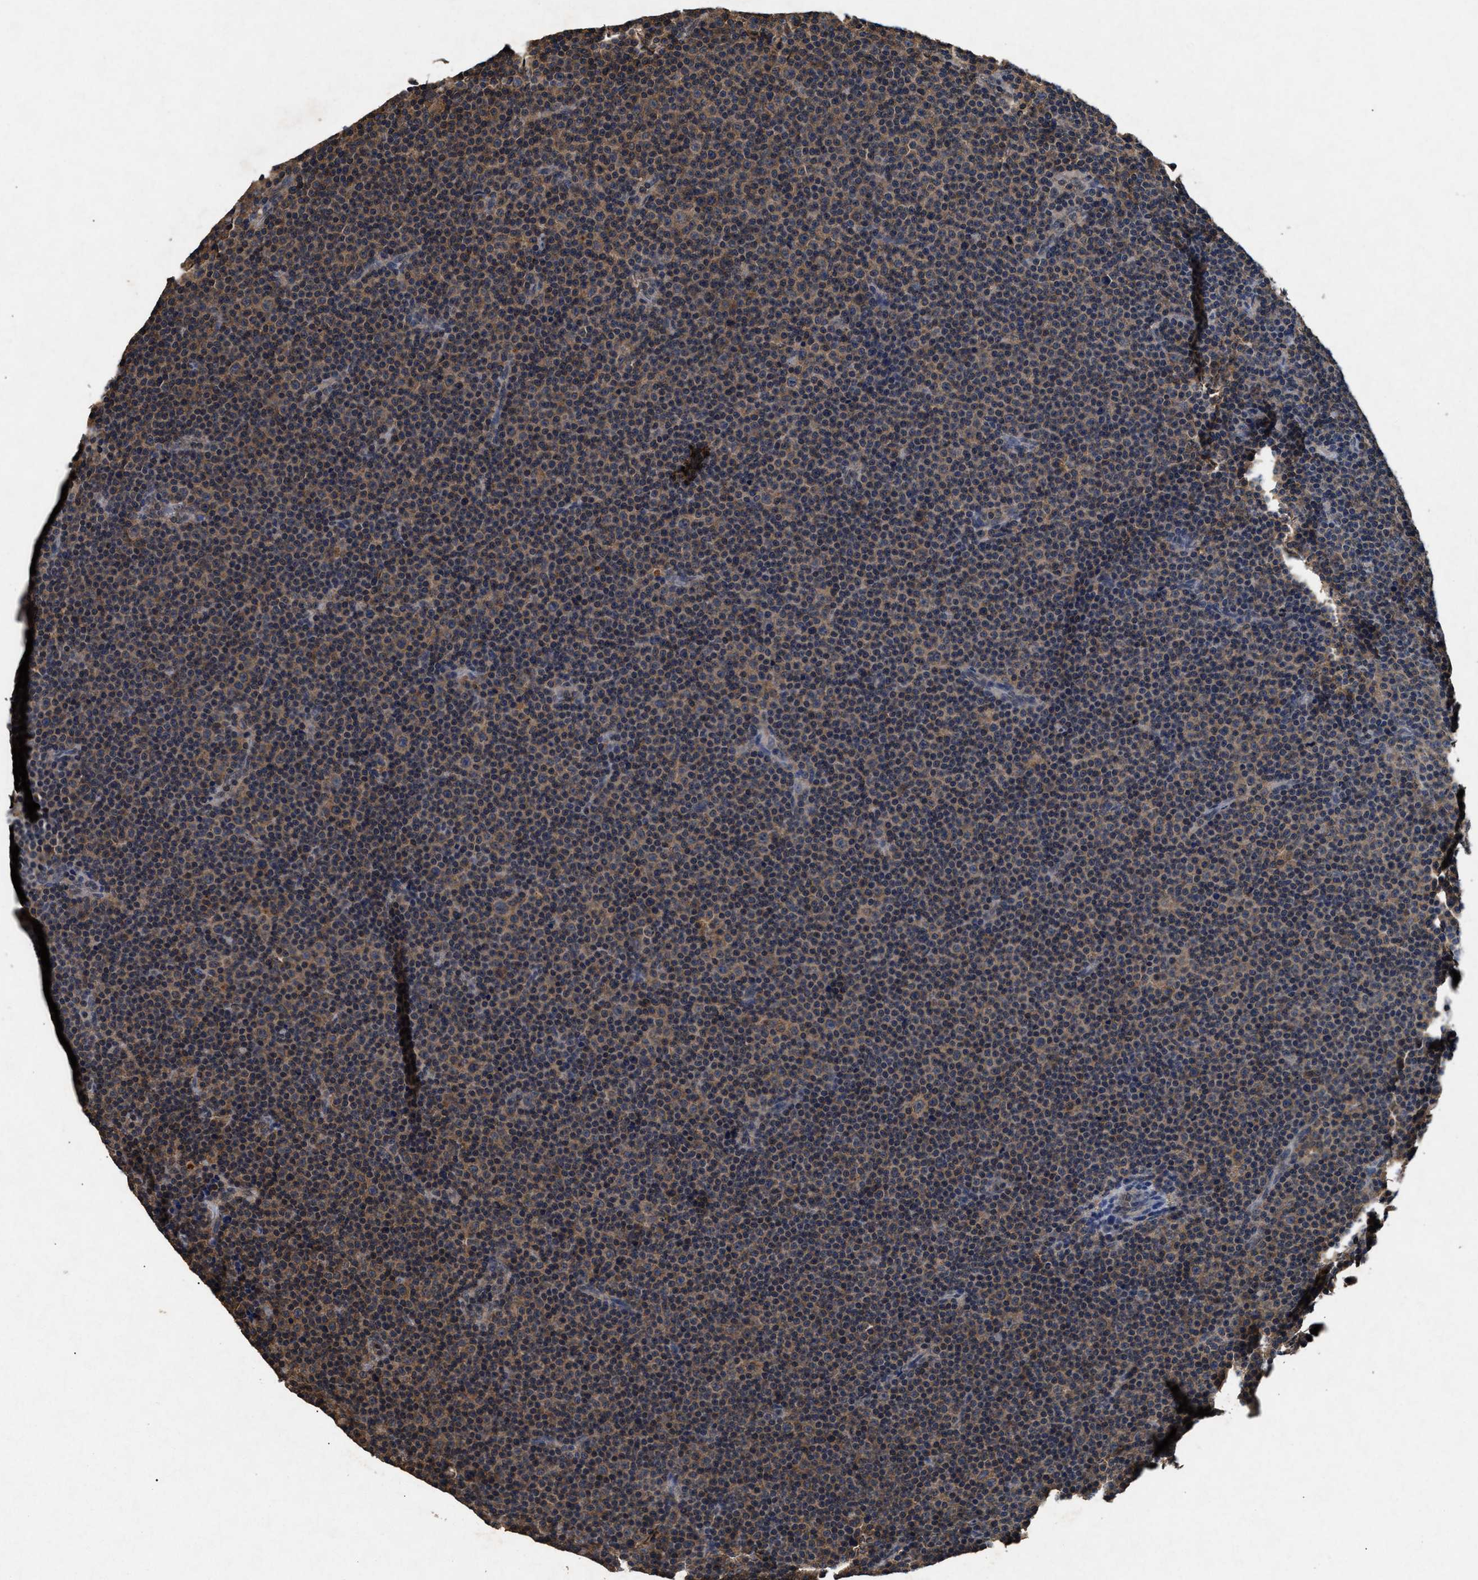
{"staining": {"intensity": "moderate", "quantity": ">75%", "location": "cytoplasmic/membranous"}, "tissue": "lymphoma", "cell_type": "Tumor cells", "image_type": "cancer", "snomed": [{"axis": "morphology", "description": "Malignant lymphoma, non-Hodgkin's type, Low grade"}, {"axis": "topography", "description": "Lymph node"}], "caption": "This is an image of immunohistochemistry (IHC) staining of low-grade malignant lymphoma, non-Hodgkin's type, which shows moderate staining in the cytoplasmic/membranous of tumor cells.", "gene": "PDAP1", "patient": {"sex": "female", "age": 67}}